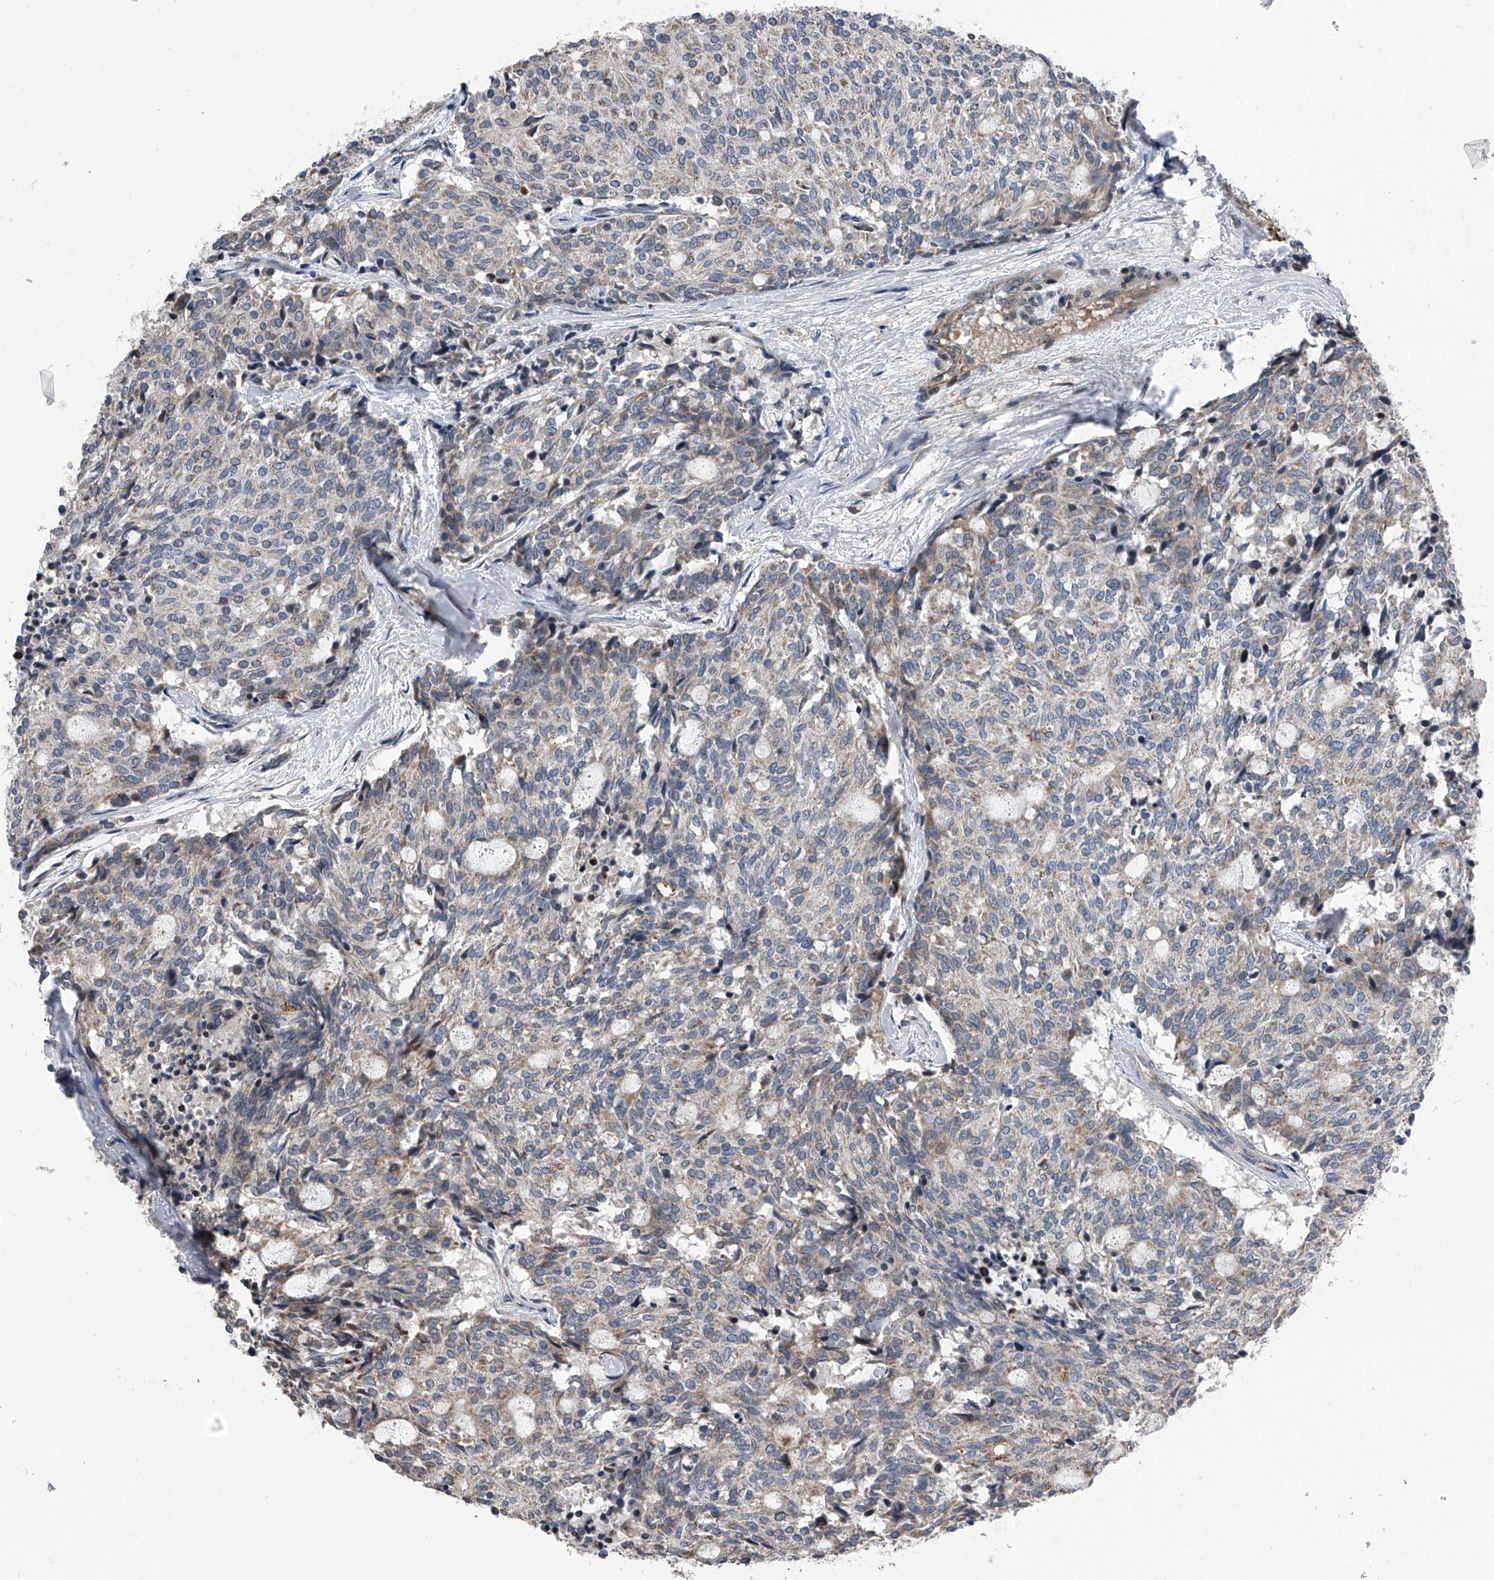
{"staining": {"intensity": "weak", "quantity": "25%-75%", "location": "cytoplasmic/membranous"}, "tissue": "carcinoid", "cell_type": "Tumor cells", "image_type": "cancer", "snomed": [{"axis": "morphology", "description": "Carcinoid, malignant, NOS"}, {"axis": "topography", "description": "Pancreas"}], "caption": "DAB immunohistochemical staining of malignant carcinoid shows weak cytoplasmic/membranous protein staining in approximately 25%-75% of tumor cells. (DAB = brown stain, brightfield microscopy at high magnification).", "gene": "DST", "patient": {"sex": "female", "age": 54}}